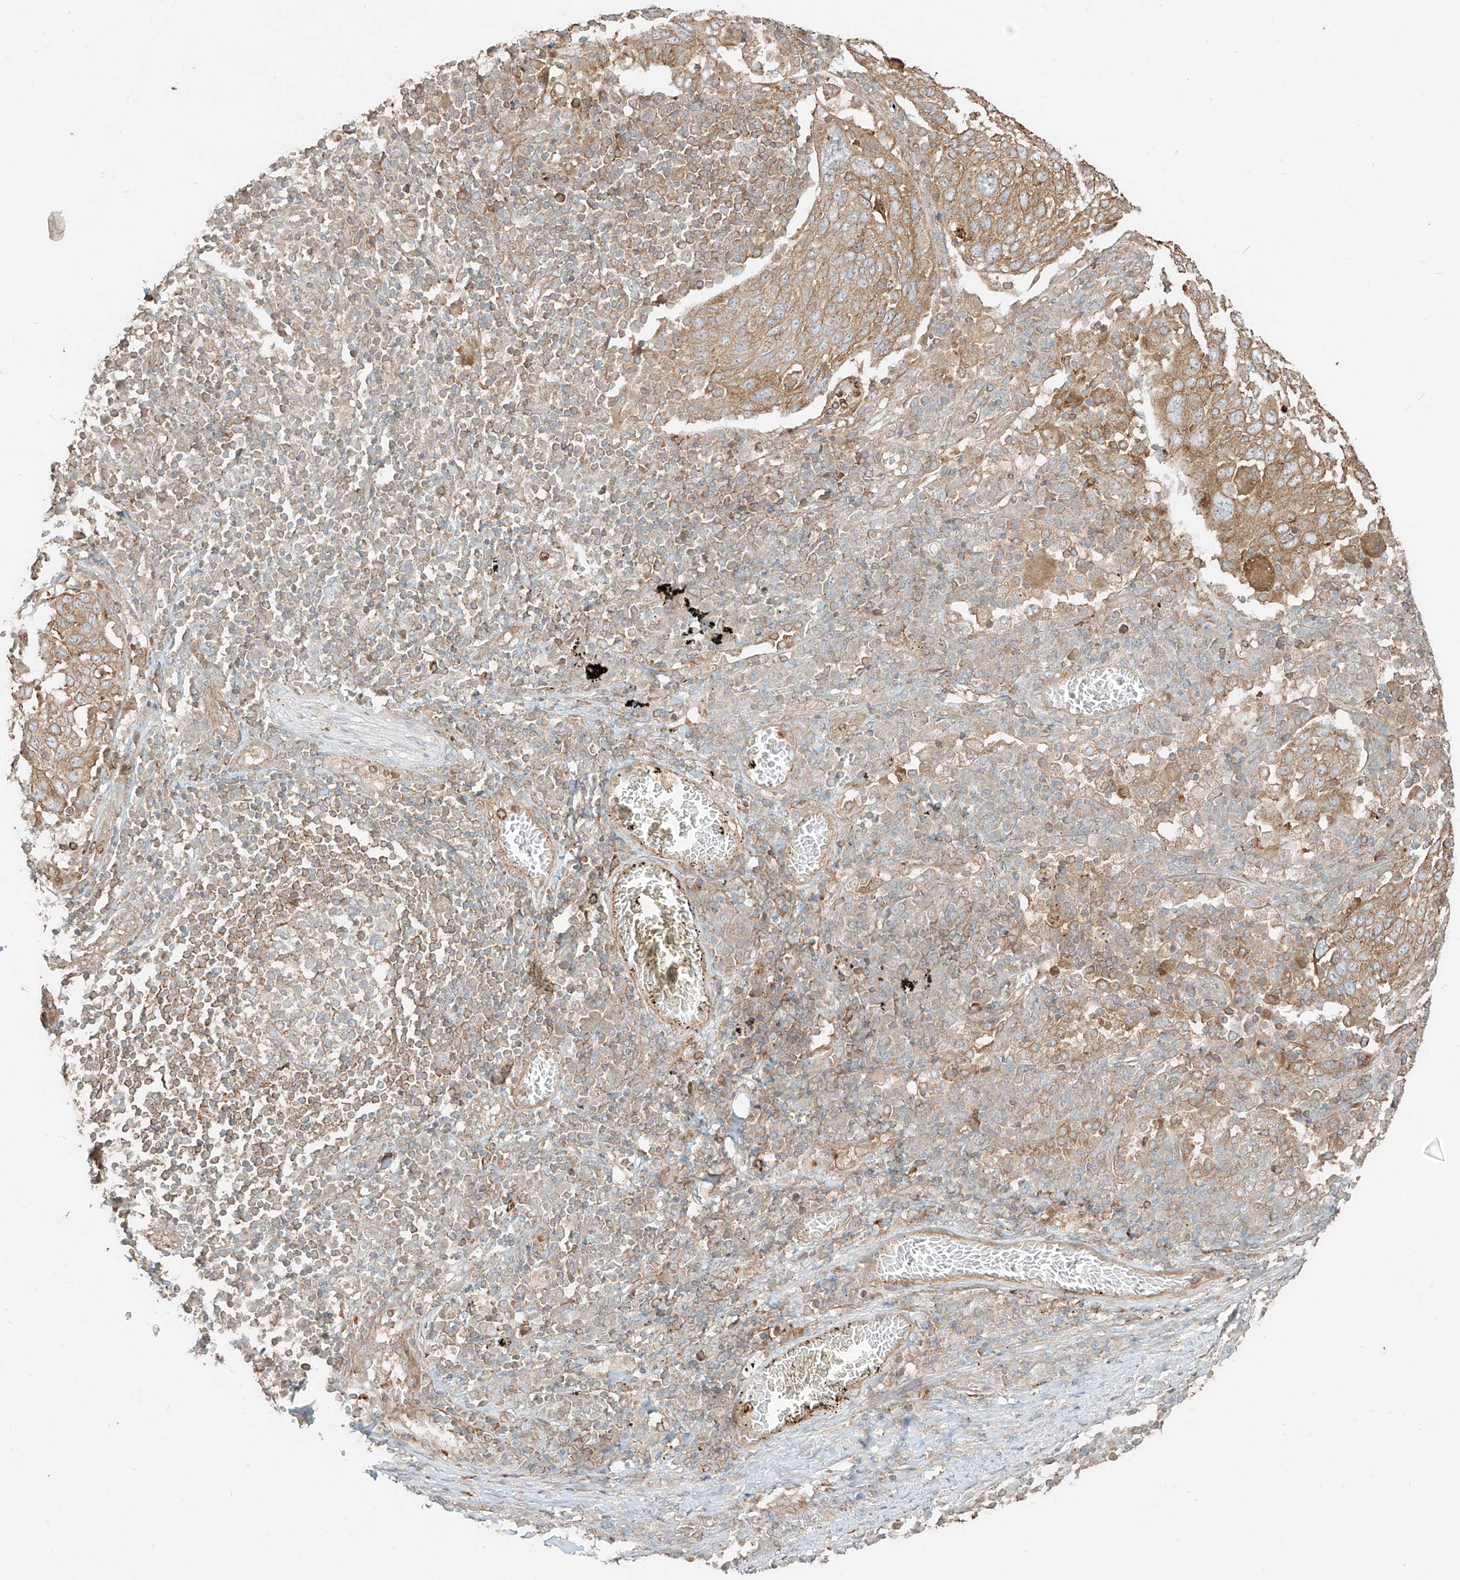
{"staining": {"intensity": "moderate", "quantity": ">75%", "location": "cytoplasmic/membranous"}, "tissue": "lung cancer", "cell_type": "Tumor cells", "image_type": "cancer", "snomed": [{"axis": "morphology", "description": "Squamous cell carcinoma, NOS"}, {"axis": "topography", "description": "Lung"}], "caption": "A photomicrograph of lung squamous cell carcinoma stained for a protein displays moderate cytoplasmic/membranous brown staining in tumor cells. Immunohistochemistry stains the protein of interest in brown and the nuclei are stained blue.", "gene": "CCDC115", "patient": {"sex": "male", "age": 65}}